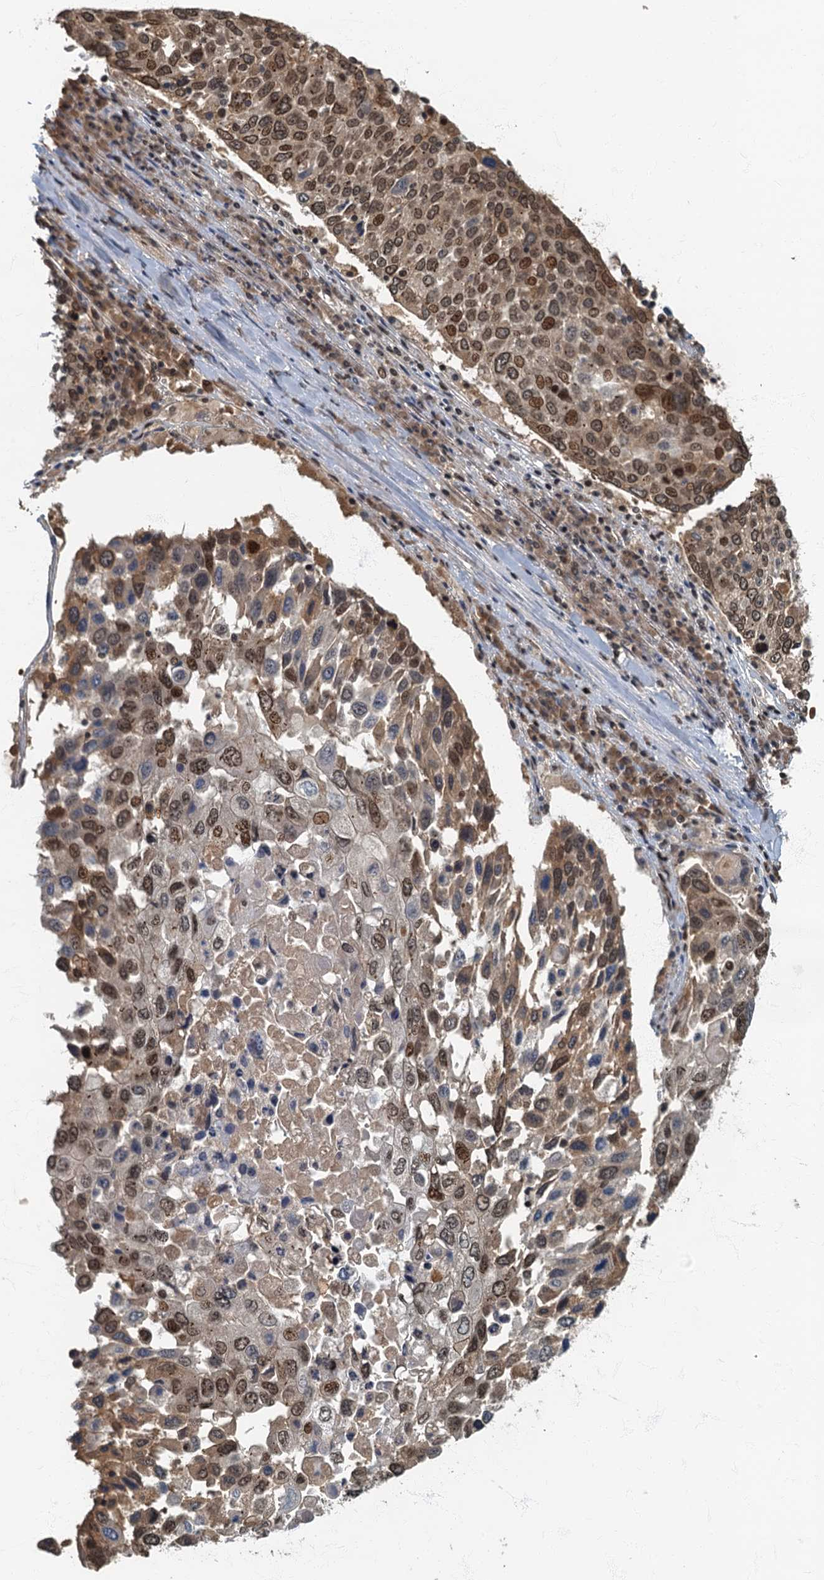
{"staining": {"intensity": "moderate", "quantity": ">75%", "location": "cytoplasmic/membranous,nuclear"}, "tissue": "lung cancer", "cell_type": "Tumor cells", "image_type": "cancer", "snomed": [{"axis": "morphology", "description": "Squamous cell carcinoma, NOS"}, {"axis": "topography", "description": "Lung"}], "caption": "Immunohistochemistry of lung cancer (squamous cell carcinoma) shows medium levels of moderate cytoplasmic/membranous and nuclear expression in approximately >75% of tumor cells. Nuclei are stained in blue.", "gene": "CKAP2L", "patient": {"sex": "male", "age": 65}}